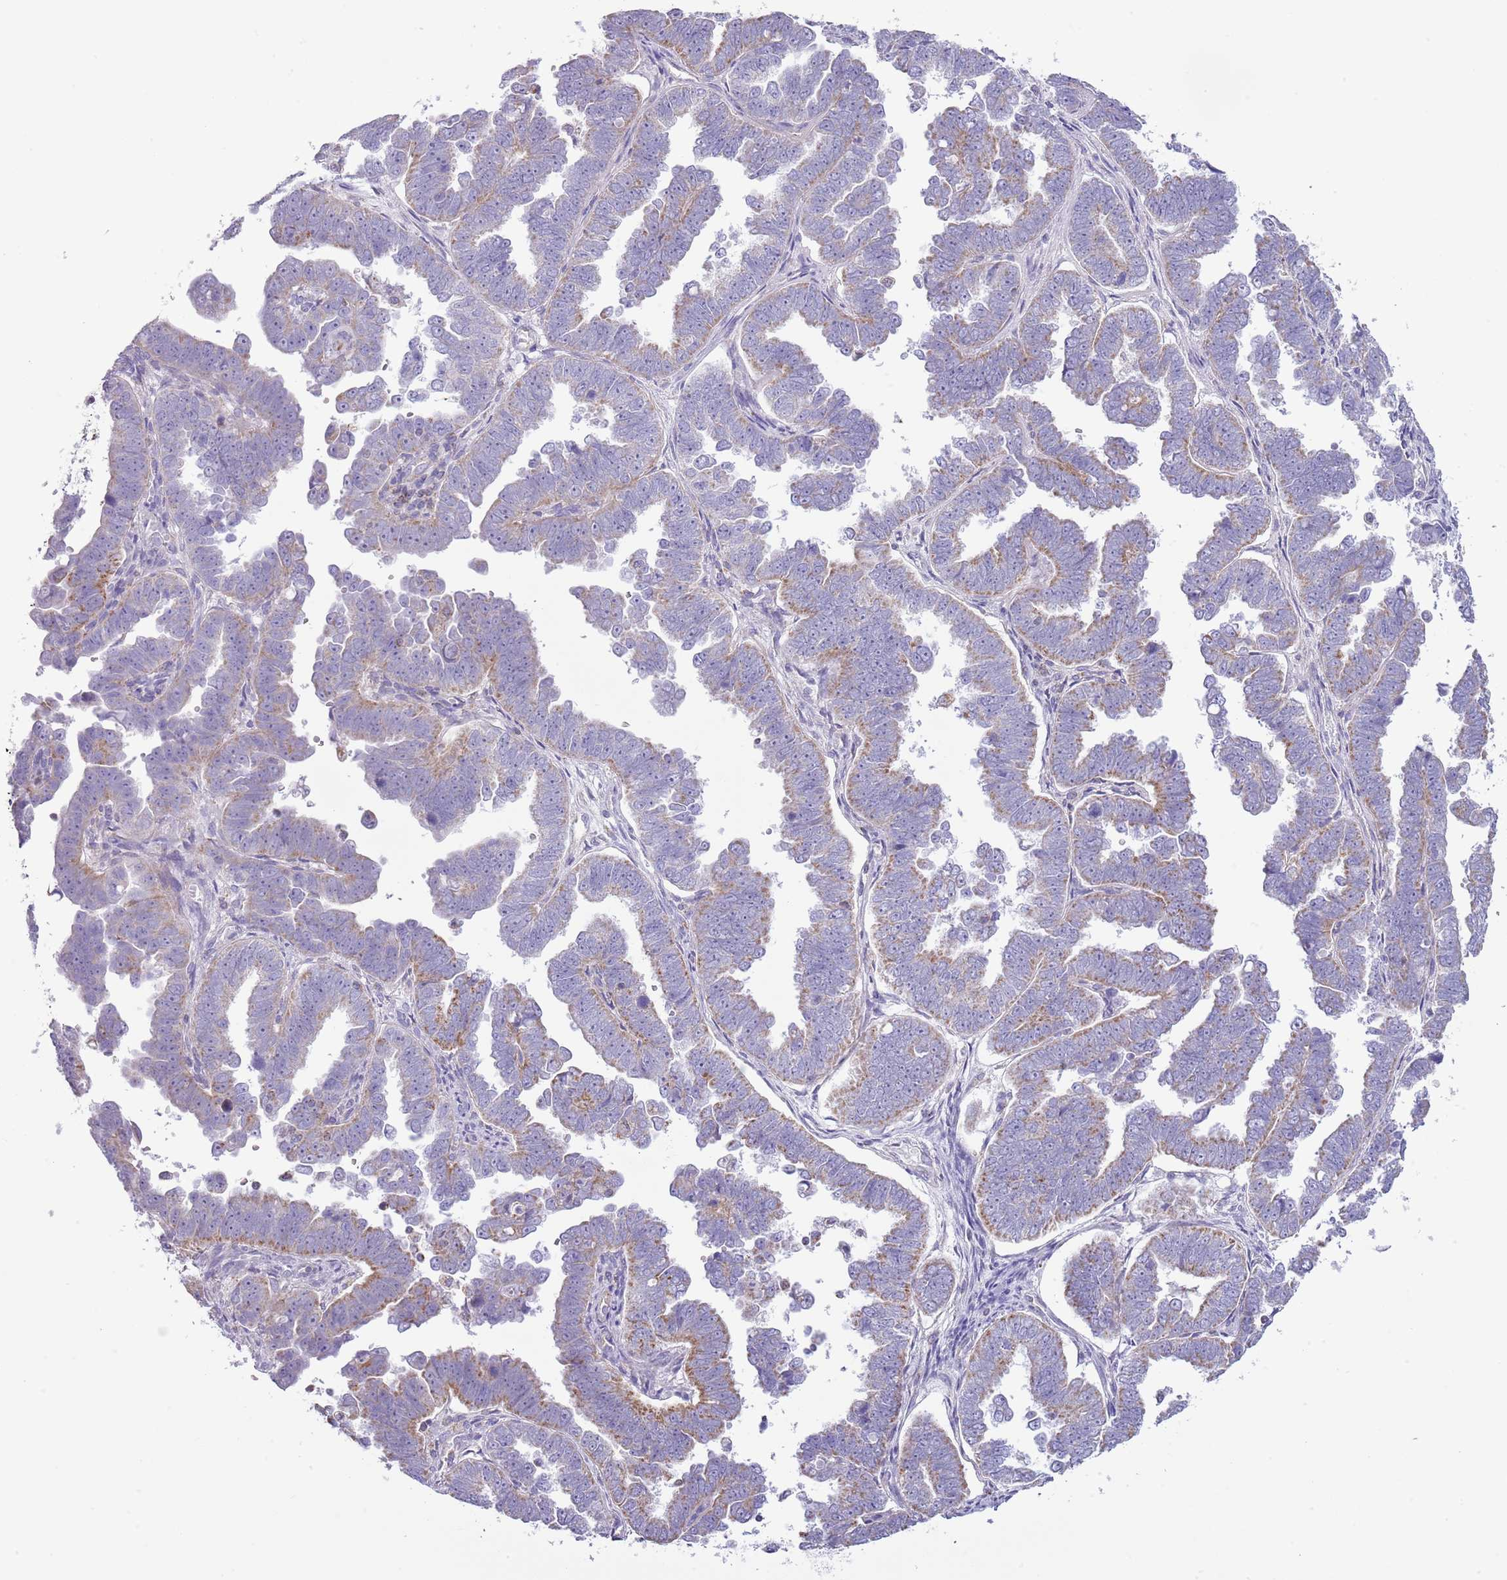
{"staining": {"intensity": "moderate", "quantity": "25%-75%", "location": "cytoplasmic/membranous"}, "tissue": "endometrial cancer", "cell_type": "Tumor cells", "image_type": "cancer", "snomed": [{"axis": "morphology", "description": "Adenocarcinoma, NOS"}, {"axis": "topography", "description": "Endometrium"}], "caption": "An image of endometrial cancer stained for a protein shows moderate cytoplasmic/membranous brown staining in tumor cells. Immunohistochemistry (ihc) stains the protein of interest in brown and the nuclei are stained blue.", "gene": "SLC23A1", "patient": {"sex": "female", "age": 75}}